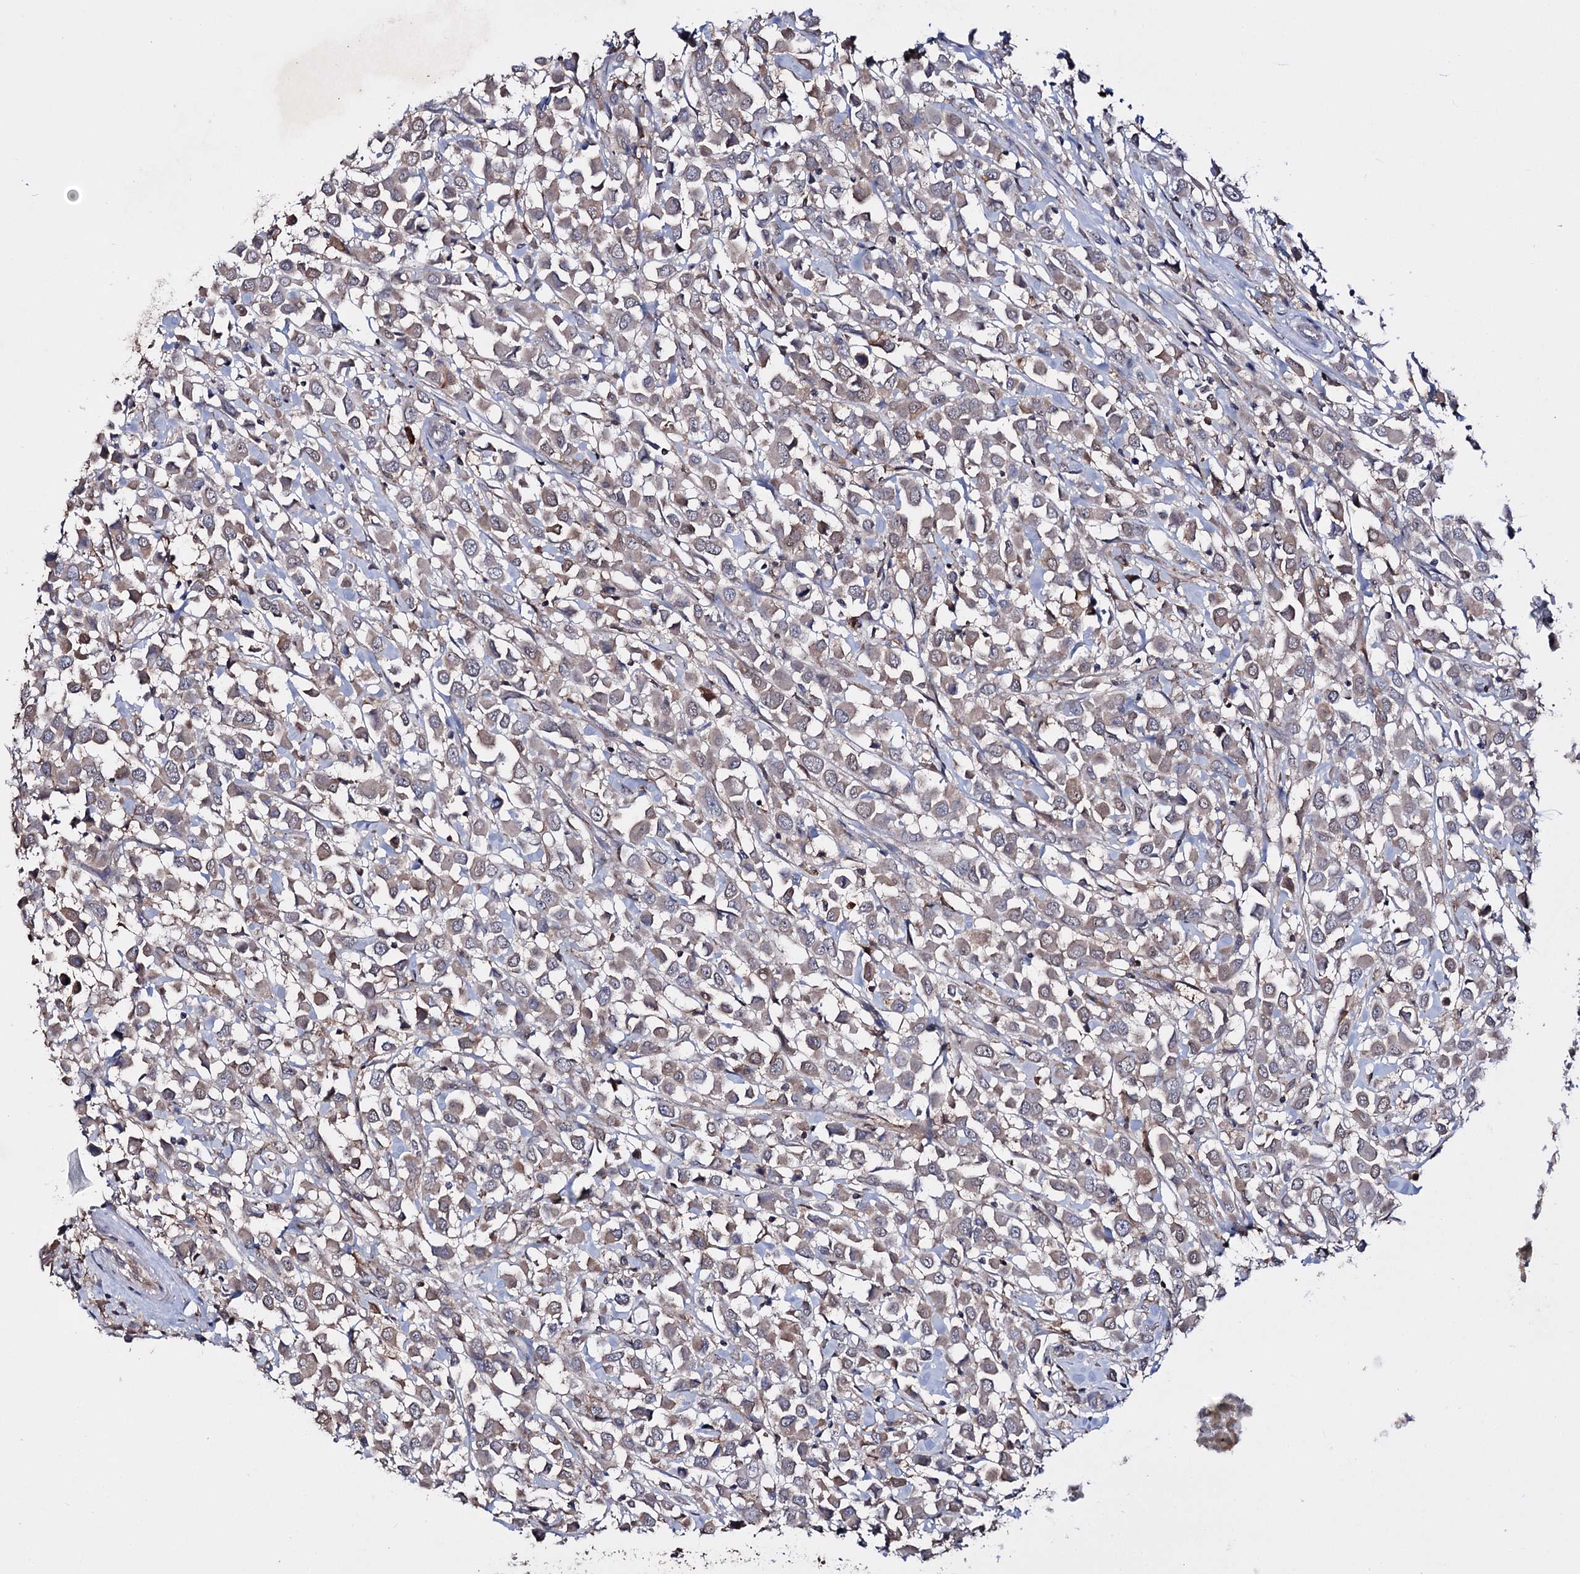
{"staining": {"intensity": "moderate", "quantity": ">75%", "location": "cytoplasmic/membranous"}, "tissue": "breast cancer", "cell_type": "Tumor cells", "image_type": "cancer", "snomed": [{"axis": "morphology", "description": "Duct carcinoma"}, {"axis": "topography", "description": "Breast"}], "caption": "IHC of human breast cancer (invasive ductal carcinoma) demonstrates medium levels of moderate cytoplasmic/membranous positivity in approximately >75% of tumor cells.", "gene": "PTER", "patient": {"sex": "female", "age": 61}}